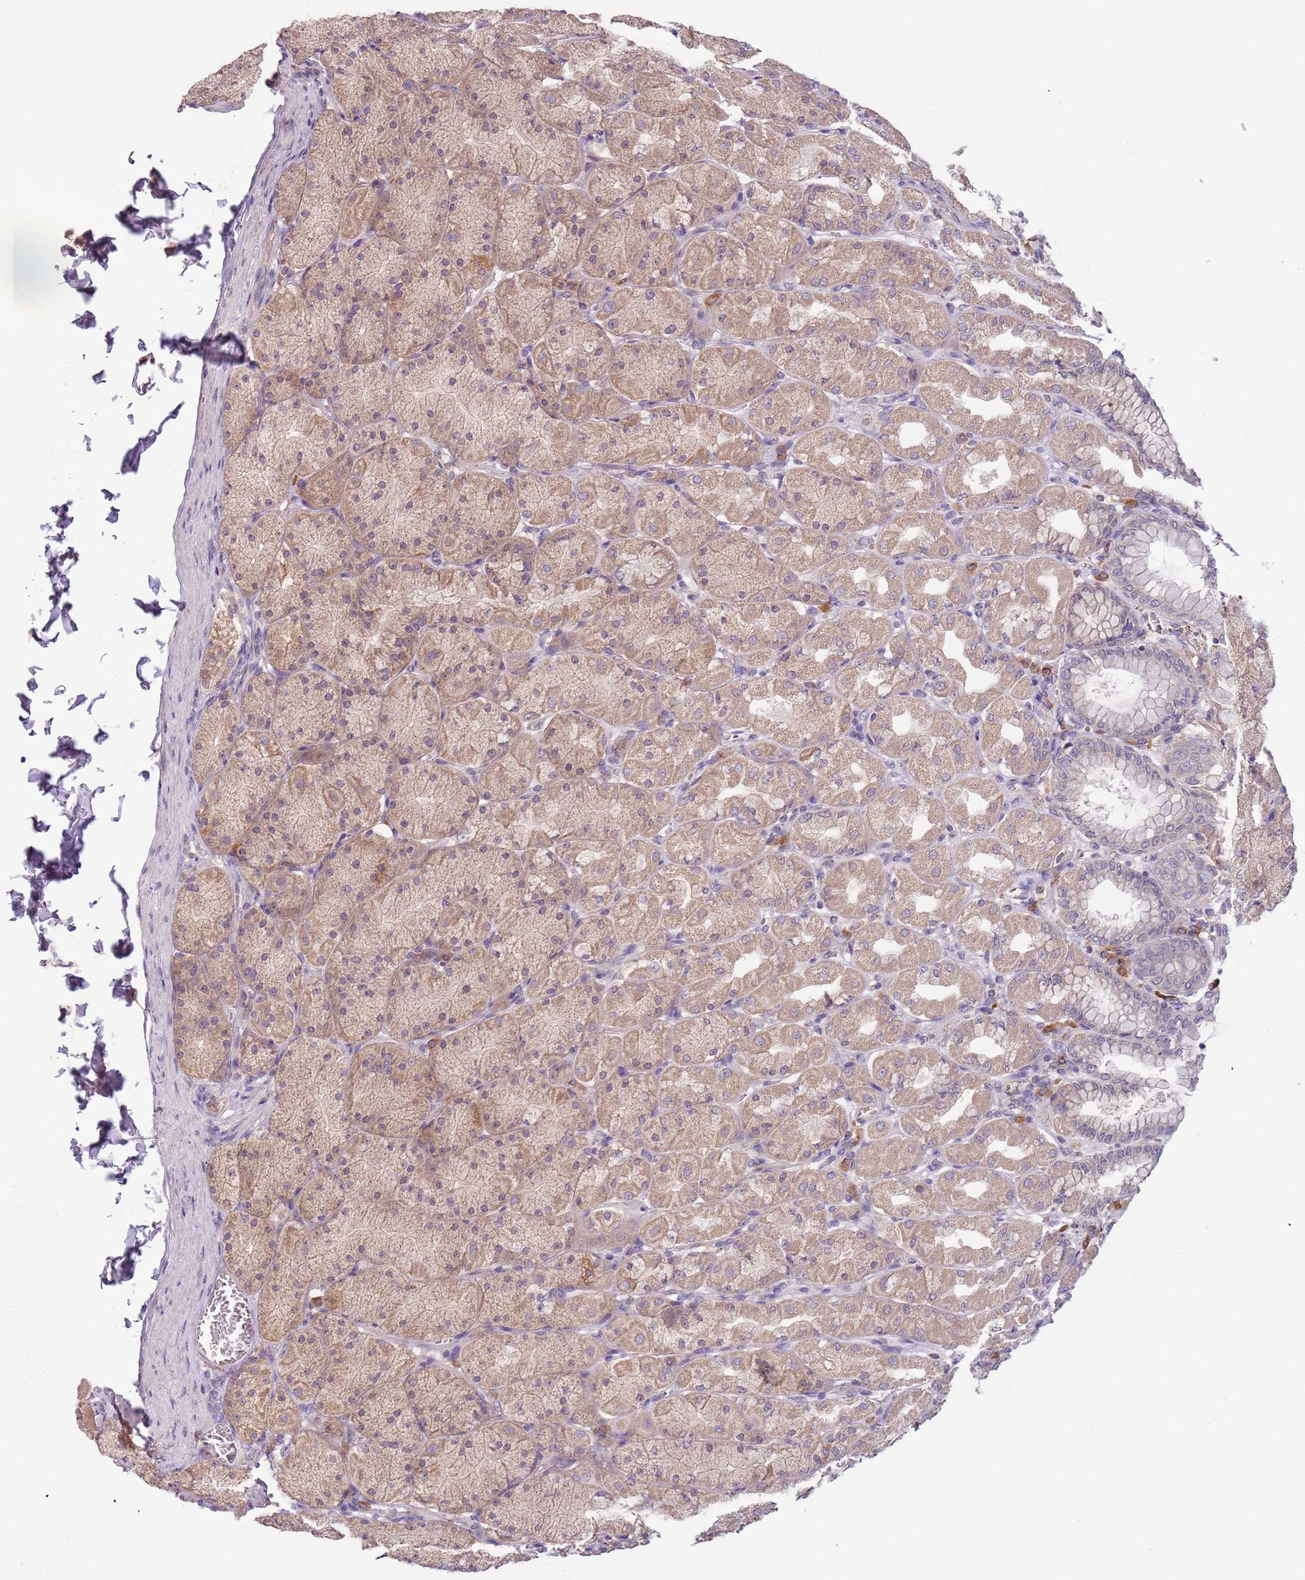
{"staining": {"intensity": "moderate", "quantity": ">75%", "location": "cytoplasmic/membranous"}, "tissue": "stomach", "cell_type": "Glandular cells", "image_type": "normal", "snomed": [{"axis": "morphology", "description": "Normal tissue, NOS"}, {"axis": "topography", "description": "Stomach, upper"}], "caption": "Protein expression analysis of unremarkable human stomach reveals moderate cytoplasmic/membranous staining in about >75% of glandular cells.", "gene": "FECH", "patient": {"sex": "female", "age": 56}}